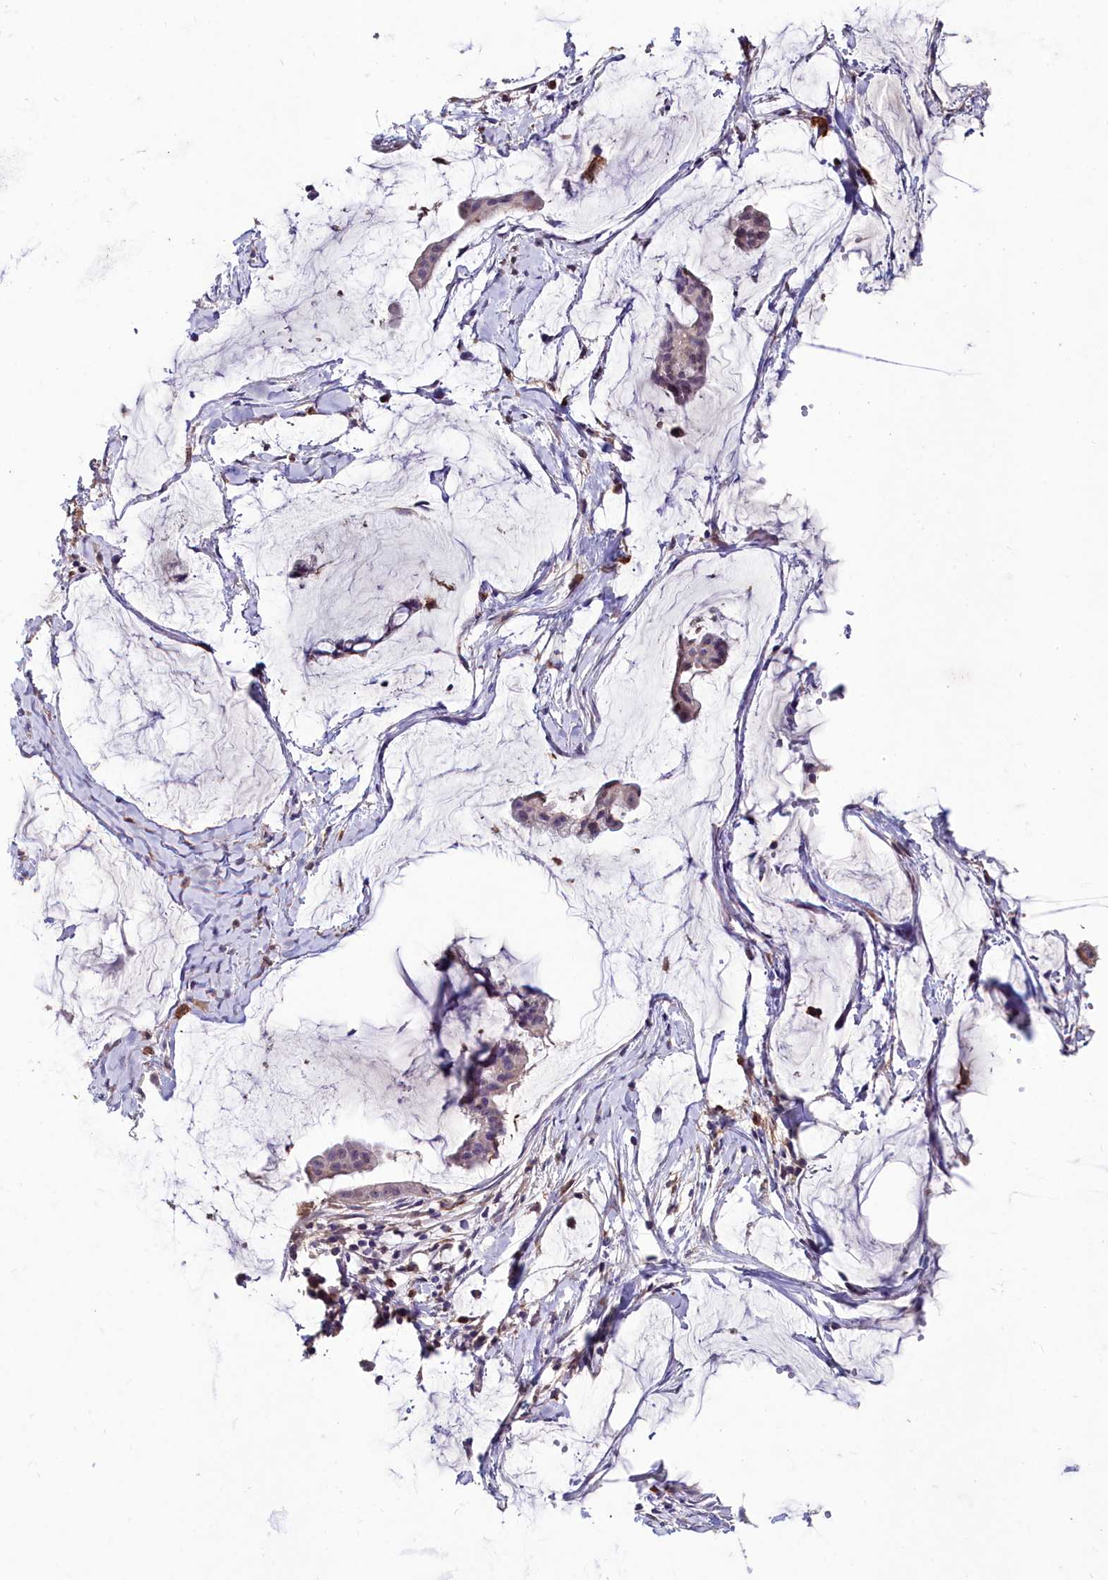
{"staining": {"intensity": "negative", "quantity": "none", "location": "none"}, "tissue": "ovarian cancer", "cell_type": "Tumor cells", "image_type": "cancer", "snomed": [{"axis": "morphology", "description": "Cystadenocarcinoma, mucinous, NOS"}, {"axis": "topography", "description": "Ovary"}], "caption": "Mucinous cystadenocarcinoma (ovarian) was stained to show a protein in brown. There is no significant positivity in tumor cells.", "gene": "AMBRA1", "patient": {"sex": "female", "age": 73}}